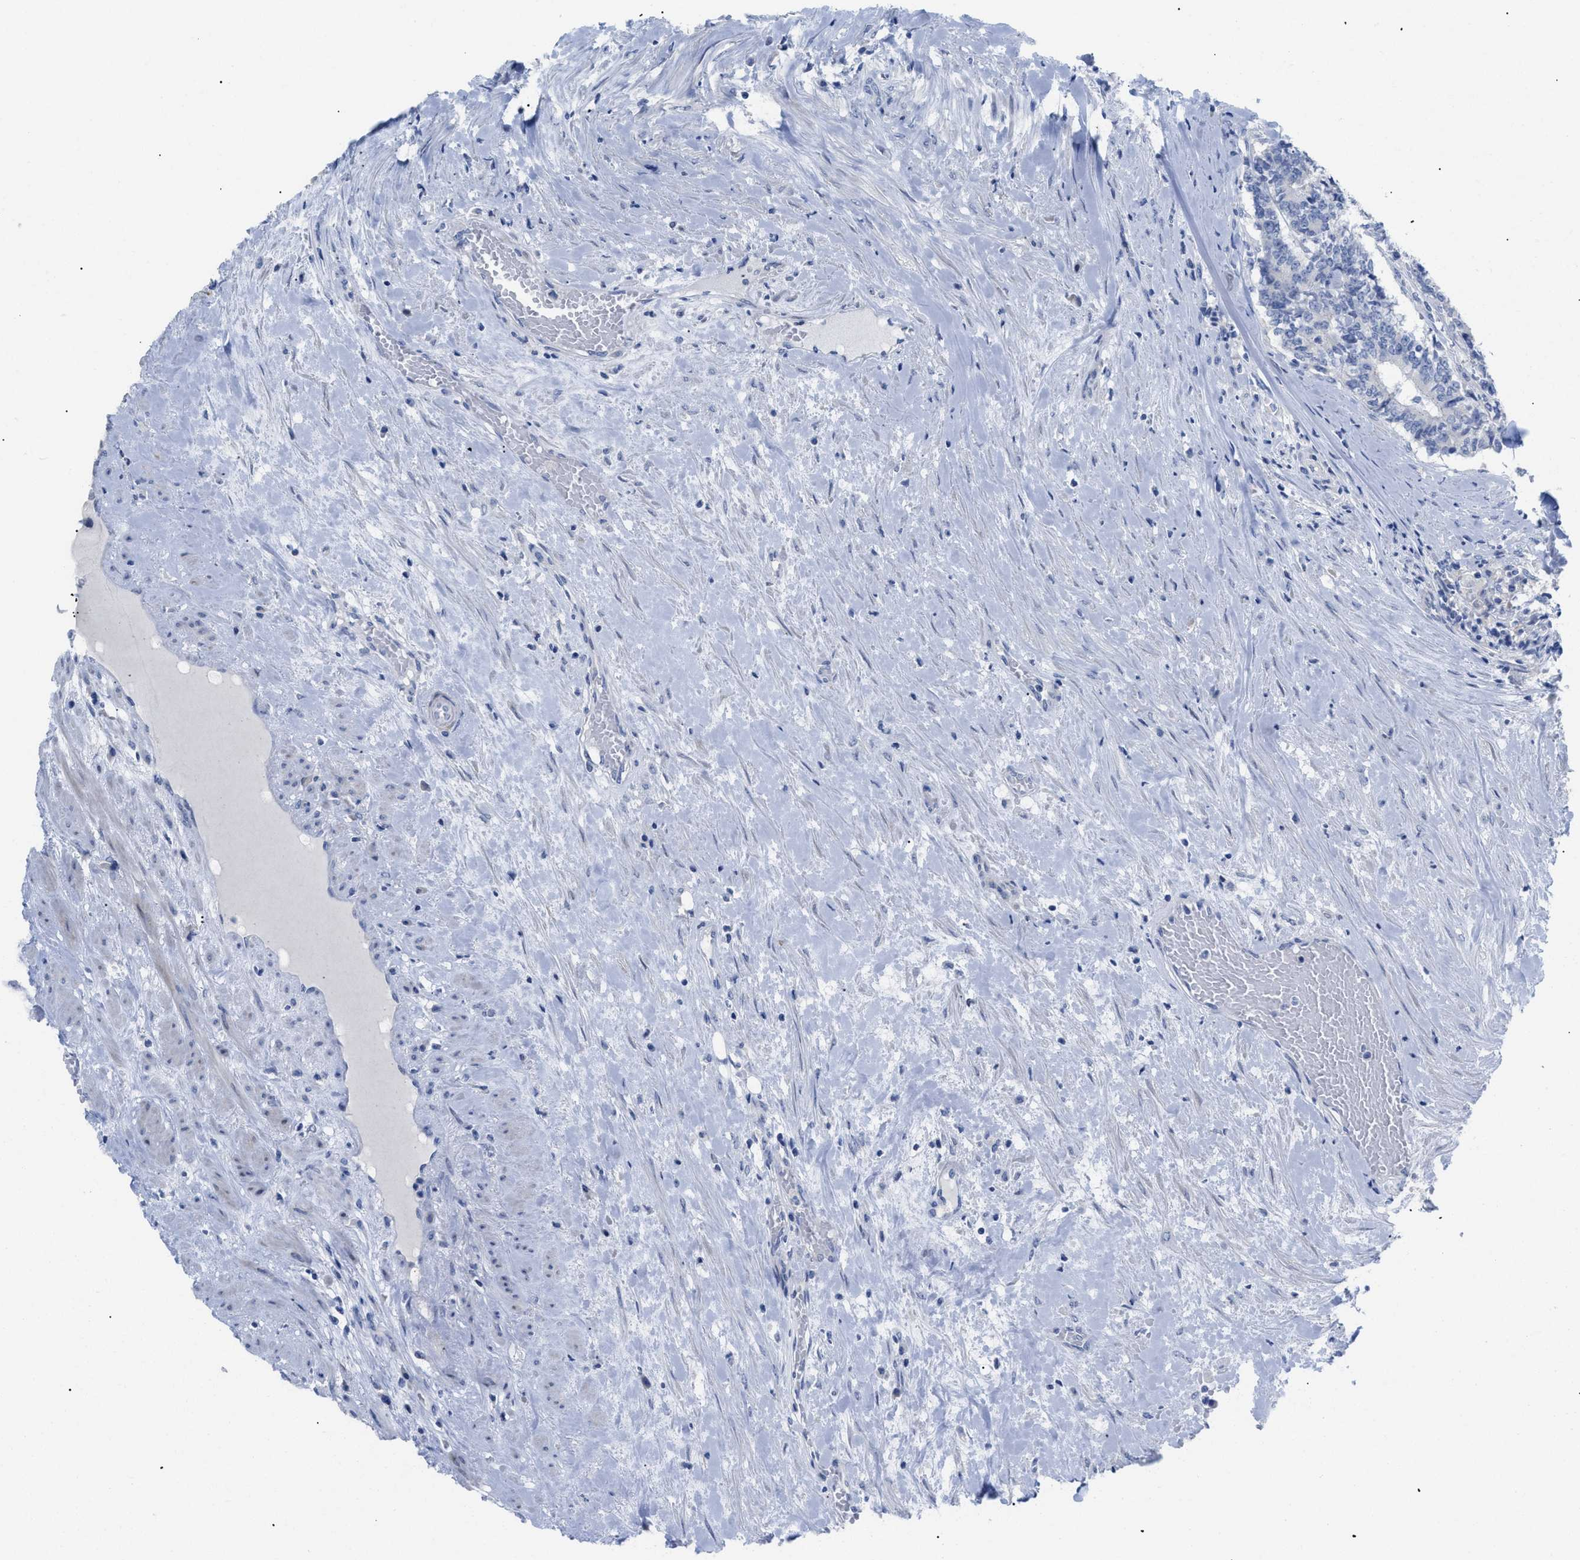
{"staining": {"intensity": "negative", "quantity": "none", "location": "none"}, "tissue": "prostate cancer", "cell_type": "Tumor cells", "image_type": "cancer", "snomed": [{"axis": "morphology", "description": "Normal tissue, NOS"}, {"axis": "morphology", "description": "Adenocarcinoma, High grade"}, {"axis": "topography", "description": "Prostate"}, {"axis": "topography", "description": "Seminal veicle"}], "caption": "The immunohistochemistry (IHC) photomicrograph has no significant positivity in tumor cells of prostate cancer tissue. (Brightfield microscopy of DAB (3,3'-diaminobenzidine) IHC at high magnification).", "gene": "CAV3", "patient": {"sex": "male", "age": 55}}